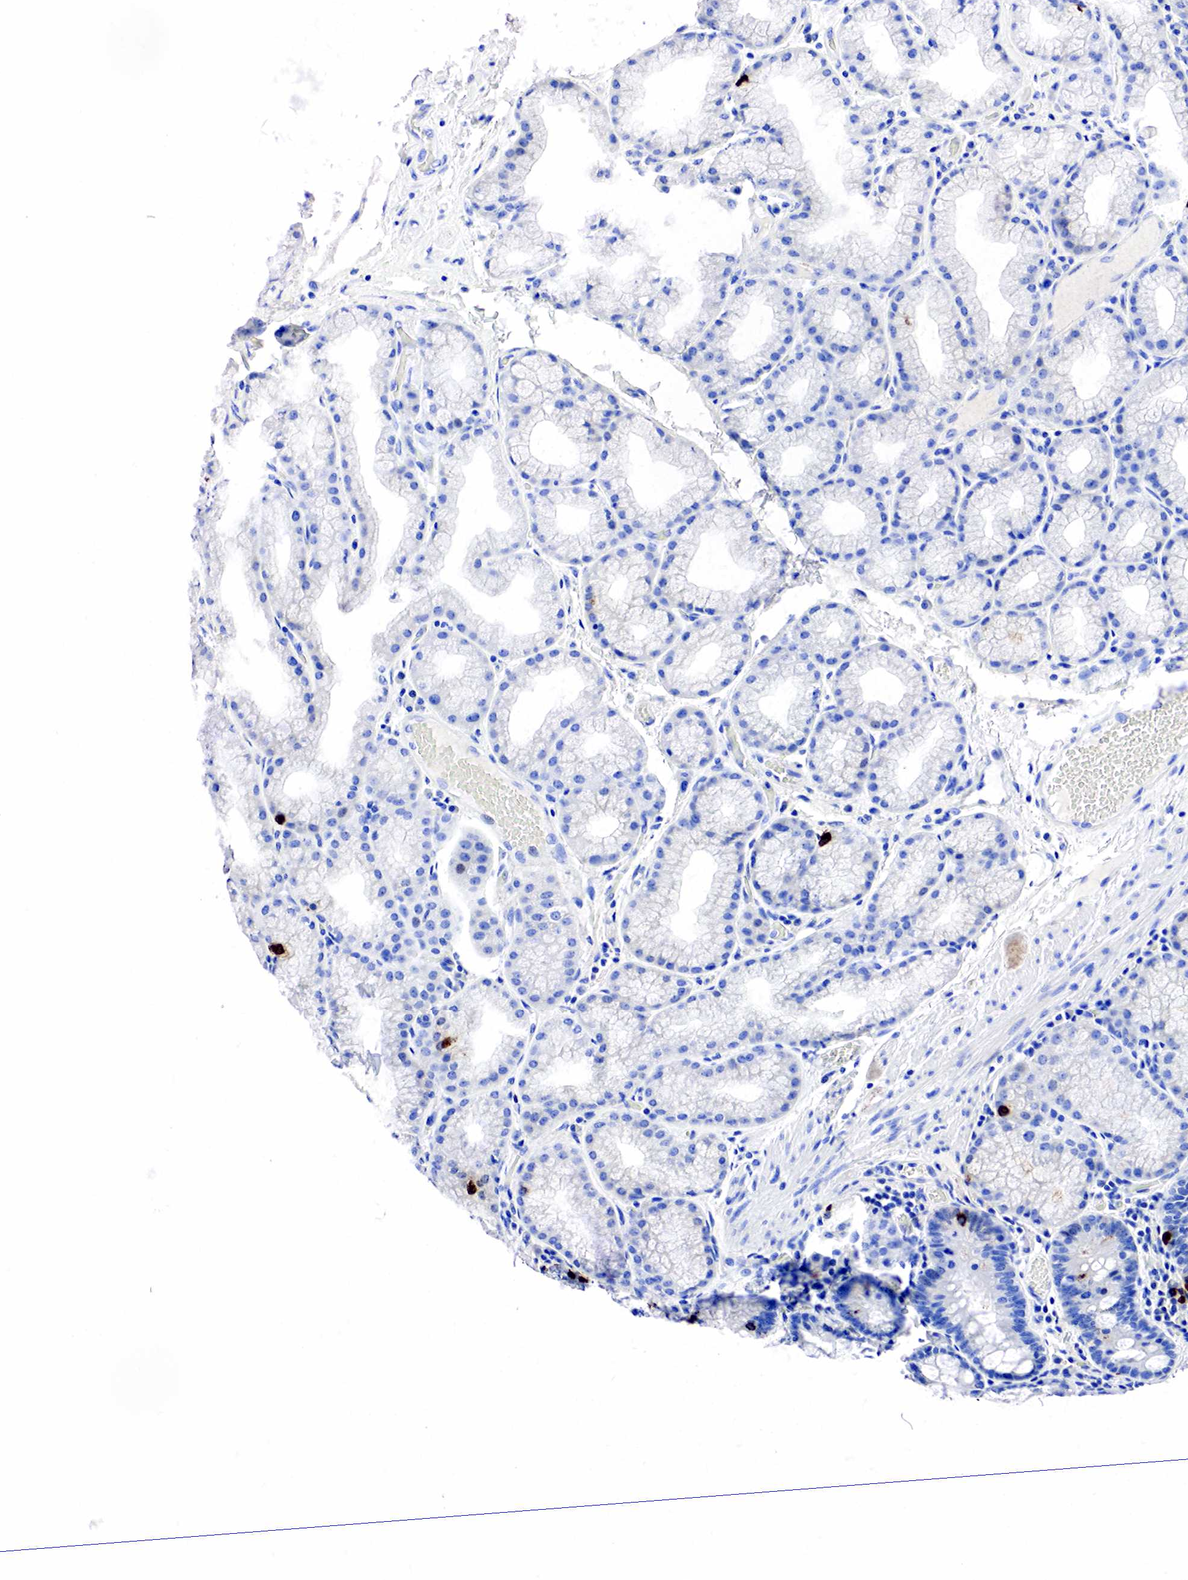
{"staining": {"intensity": "strong", "quantity": "<25%", "location": "cytoplasmic/membranous,nuclear"}, "tissue": "duodenum", "cell_type": "Glandular cells", "image_type": "normal", "snomed": [{"axis": "morphology", "description": "Normal tissue, NOS"}, {"axis": "topography", "description": "Duodenum"}], "caption": "Protein expression analysis of unremarkable human duodenum reveals strong cytoplasmic/membranous,nuclear positivity in about <25% of glandular cells. The staining was performed using DAB, with brown indicating positive protein expression. Nuclei are stained blue with hematoxylin.", "gene": "SST", "patient": {"sex": "female", "age": 43}}